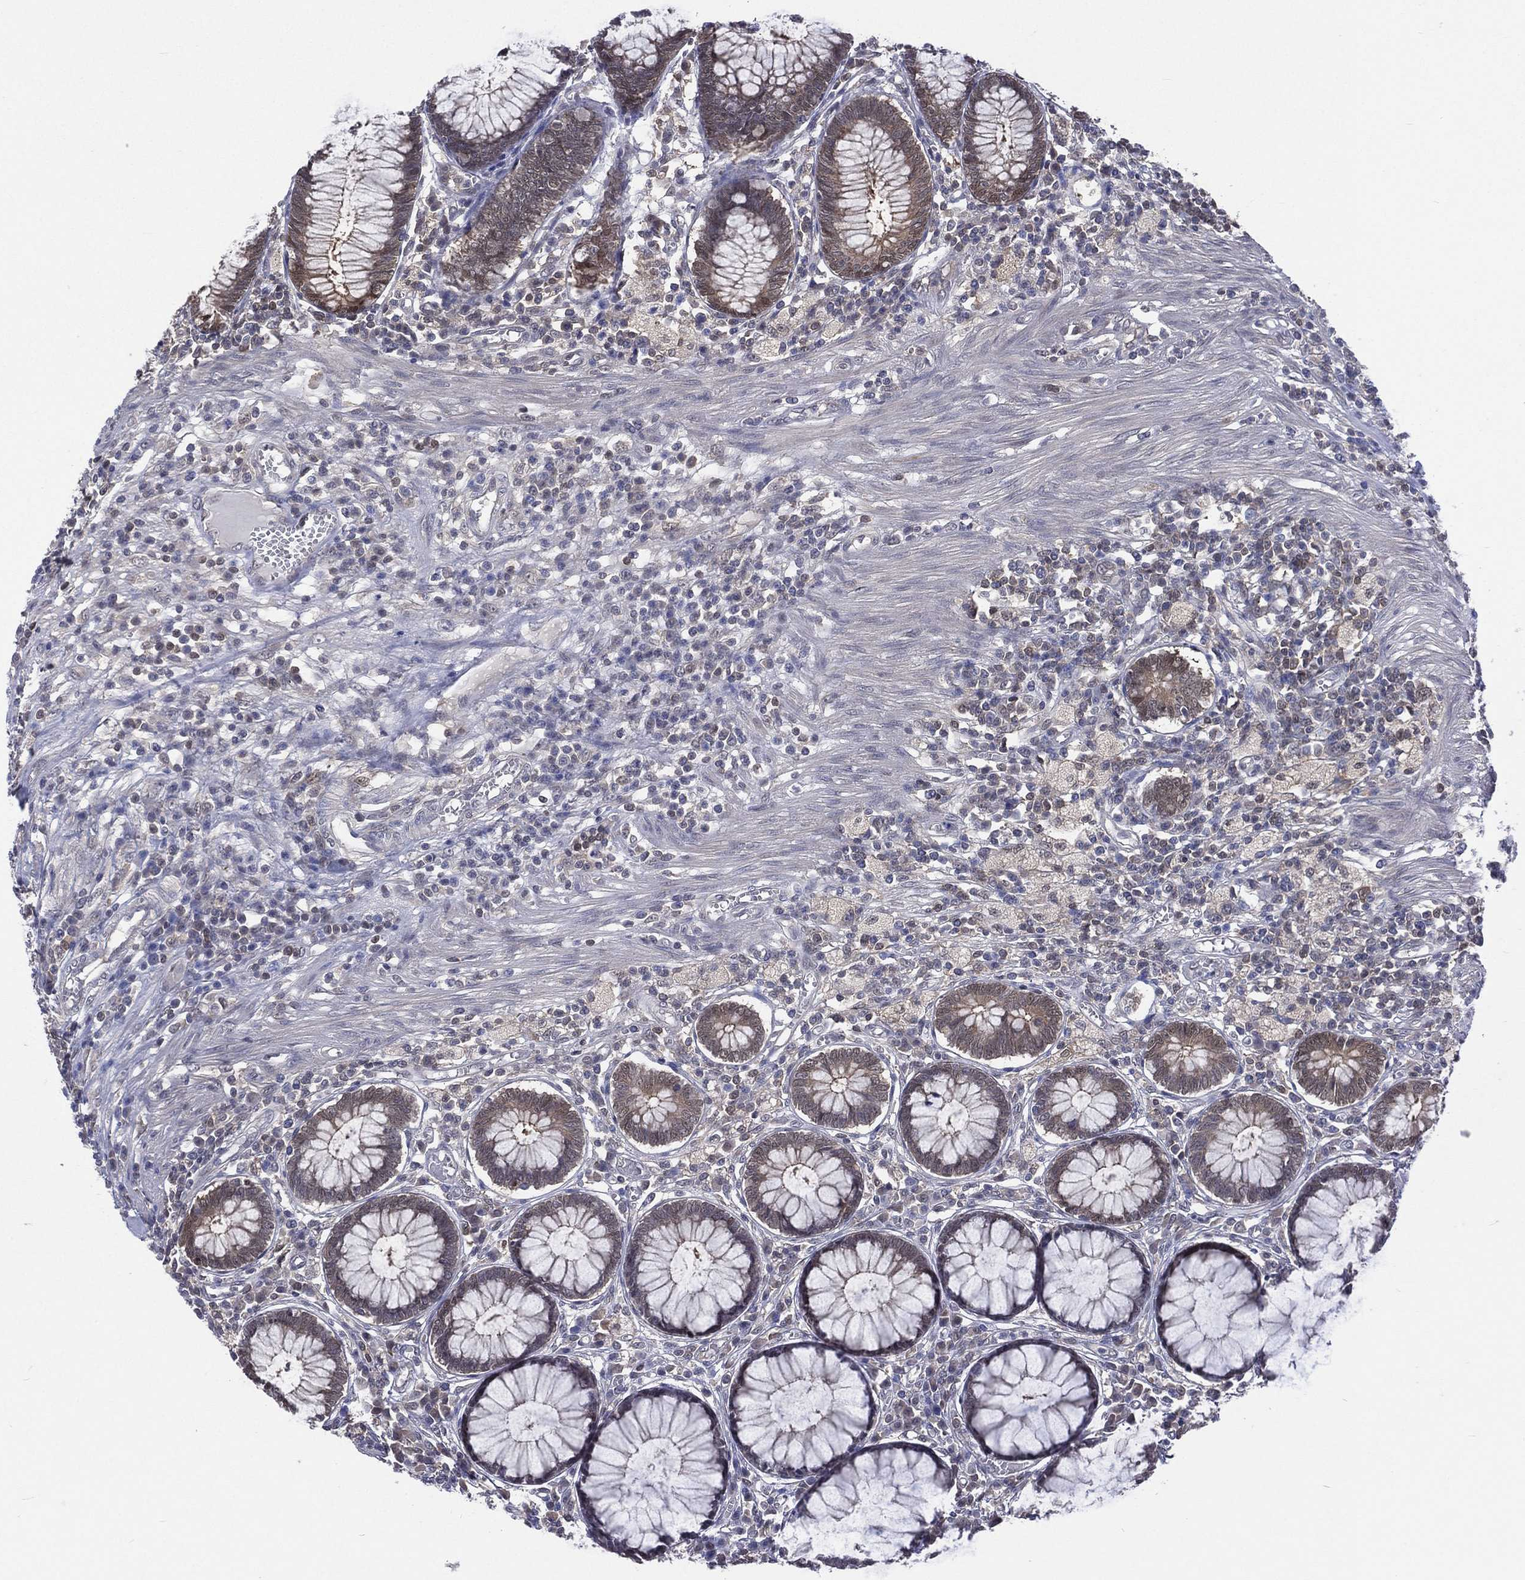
{"staining": {"intensity": "negative", "quantity": "none", "location": "none"}, "tissue": "colon", "cell_type": "Endothelial cells", "image_type": "normal", "snomed": [{"axis": "morphology", "description": "Normal tissue, NOS"}, {"axis": "topography", "description": "Colon"}], "caption": "This is an immunohistochemistry histopathology image of benign colon. There is no staining in endothelial cells.", "gene": "MTAP", "patient": {"sex": "male", "age": 65}}